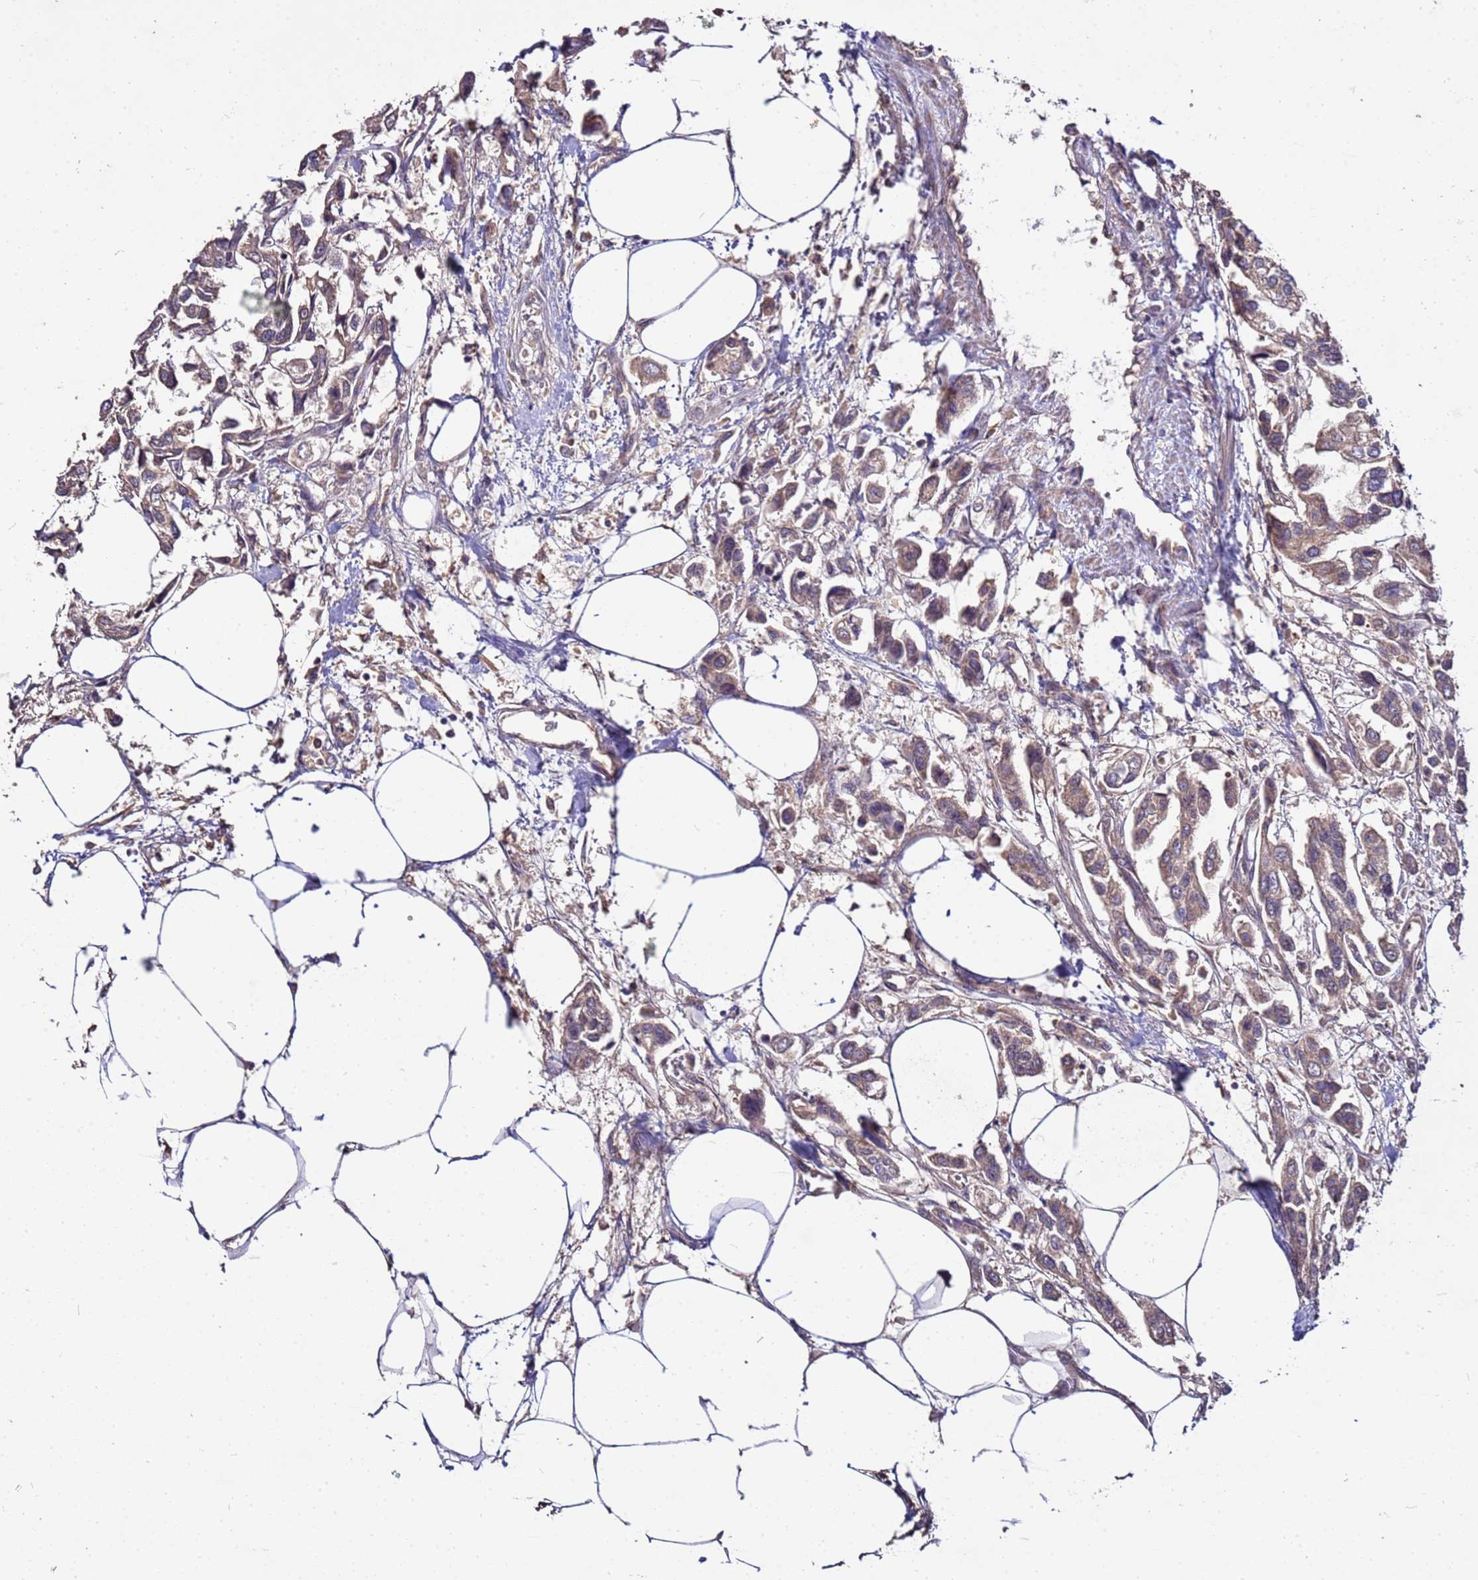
{"staining": {"intensity": "weak", "quantity": "25%-75%", "location": "cytoplasmic/membranous"}, "tissue": "urothelial cancer", "cell_type": "Tumor cells", "image_type": "cancer", "snomed": [{"axis": "morphology", "description": "Urothelial carcinoma, High grade"}, {"axis": "topography", "description": "Urinary bladder"}], "caption": "Immunohistochemical staining of human high-grade urothelial carcinoma demonstrates low levels of weak cytoplasmic/membranous expression in about 25%-75% of tumor cells.", "gene": "GSPT2", "patient": {"sex": "male", "age": 67}}